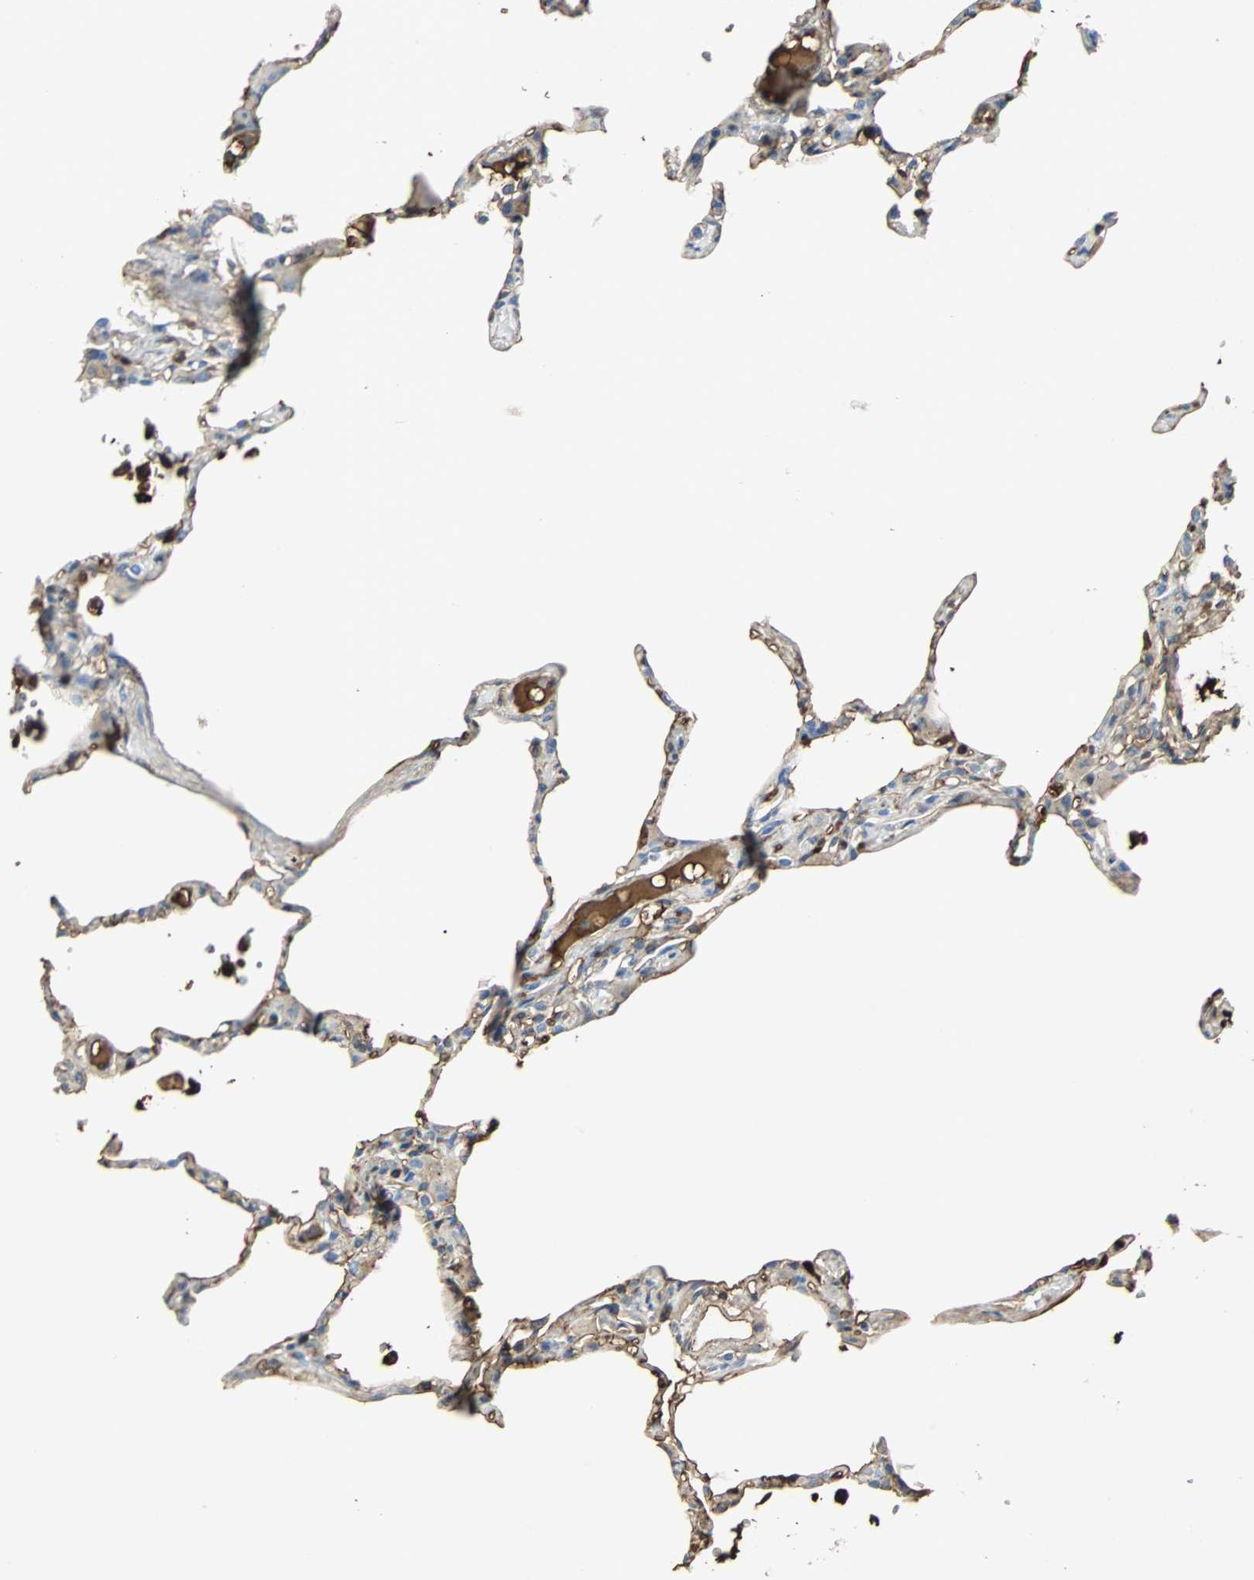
{"staining": {"intensity": "weak", "quantity": "<25%", "location": "cytoplasmic/membranous"}, "tissue": "lung", "cell_type": "Alveolar cells", "image_type": "normal", "snomed": [{"axis": "morphology", "description": "Normal tissue, NOS"}, {"axis": "topography", "description": "Lung"}], "caption": "Immunohistochemistry (IHC) image of unremarkable lung: lung stained with DAB (3,3'-diaminobenzidine) shows no significant protein expression in alveolar cells. (DAB immunohistochemistry, high magnification).", "gene": "IGHA1", "patient": {"sex": "female", "age": 49}}